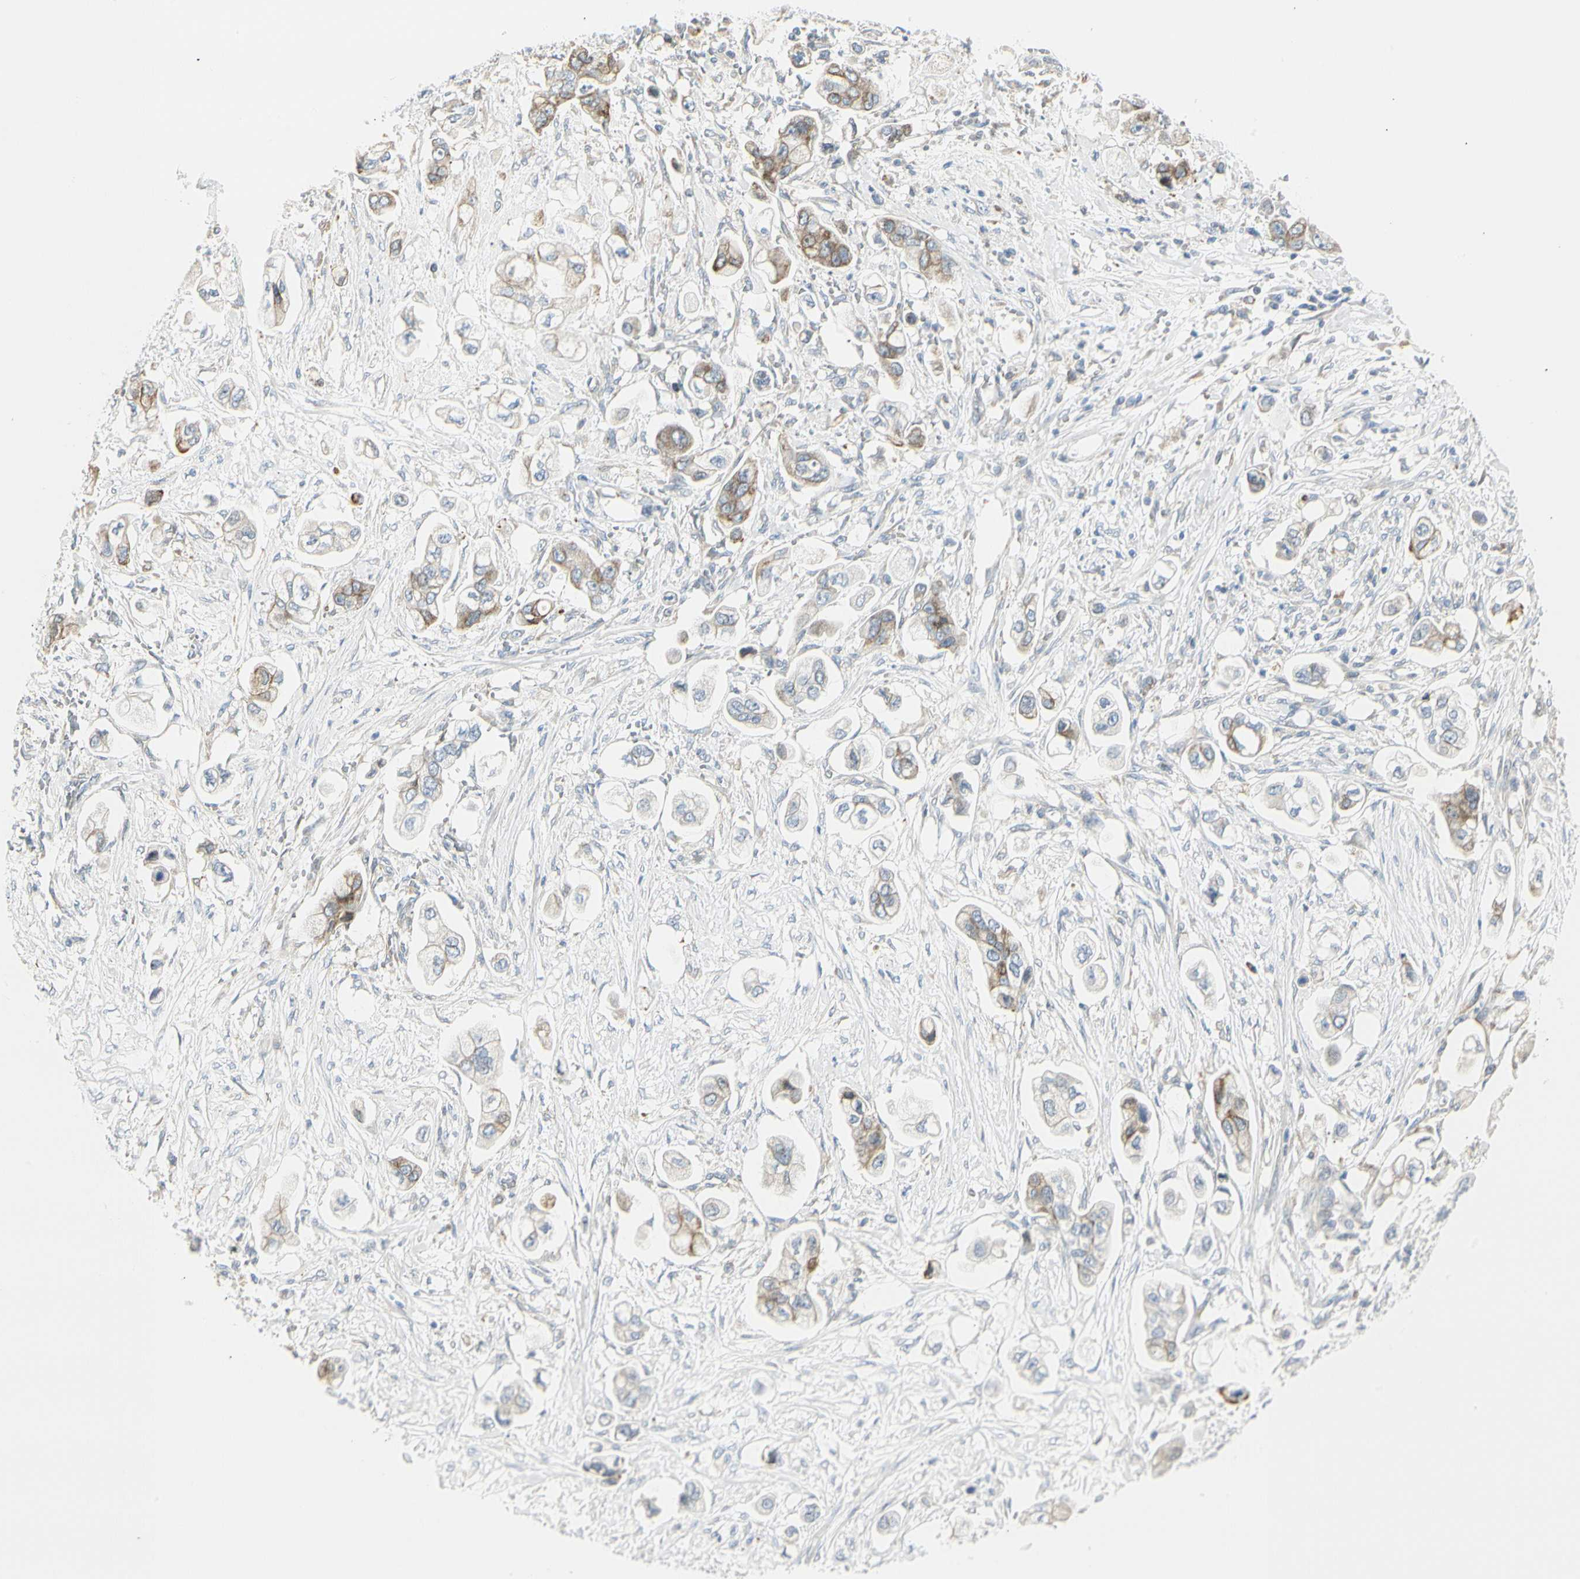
{"staining": {"intensity": "weak", "quantity": "<25%", "location": "cytoplasmic/membranous"}, "tissue": "stomach cancer", "cell_type": "Tumor cells", "image_type": "cancer", "snomed": [{"axis": "morphology", "description": "Adenocarcinoma, NOS"}, {"axis": "topography", "description": "Stomach"}], "caption": "Stomach adenocarcinoma was stained to show a protein in brown. There is no significant positivity in tumor cells. (Stains: DAB immunohistochemistry (IHC) with hematoxylin counter stain, Microscopy: brightfield microscopy at high magnification).", "gene": "TNFSF11", "patient": {"sex": "male", "age": 62}}